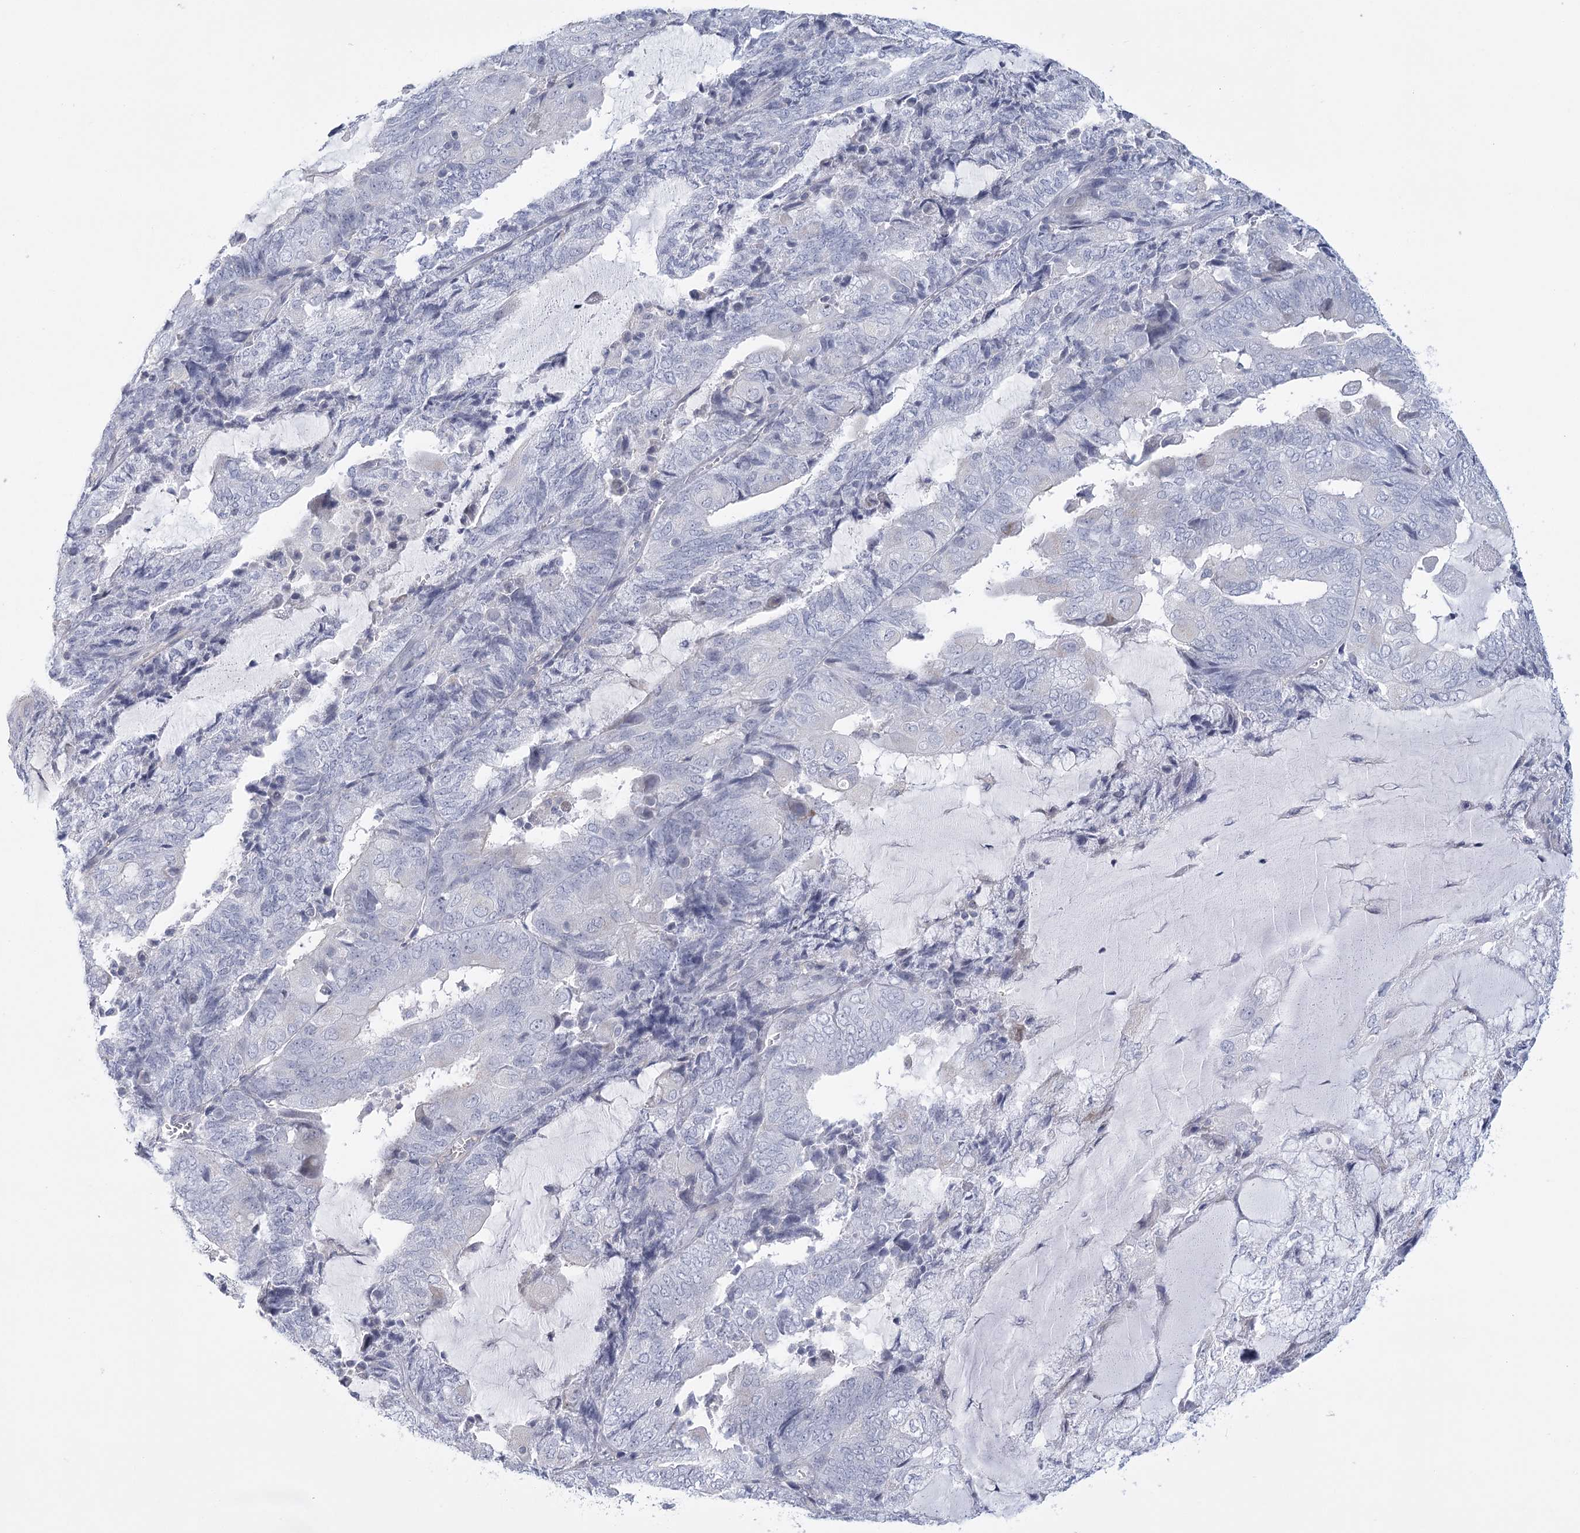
{"staining": {"intensity": "negative", "quantity": "none", "location": "none"}, "tissue": "endometrial cancer", "cell_type": "Tumor cells", "image_type": "cancer", "snomed": [{"axis": "morphology", "description": "Adenocarcinoma, NOS"}, {"axis": "topography", "description": "Endometrium"}], "caption": "An image of endometrial cancer stained for a protein exhibits no brown staining in tumor cells.", "gene": "FAM76B", "patient": {"sex": "female", "age": 81}}